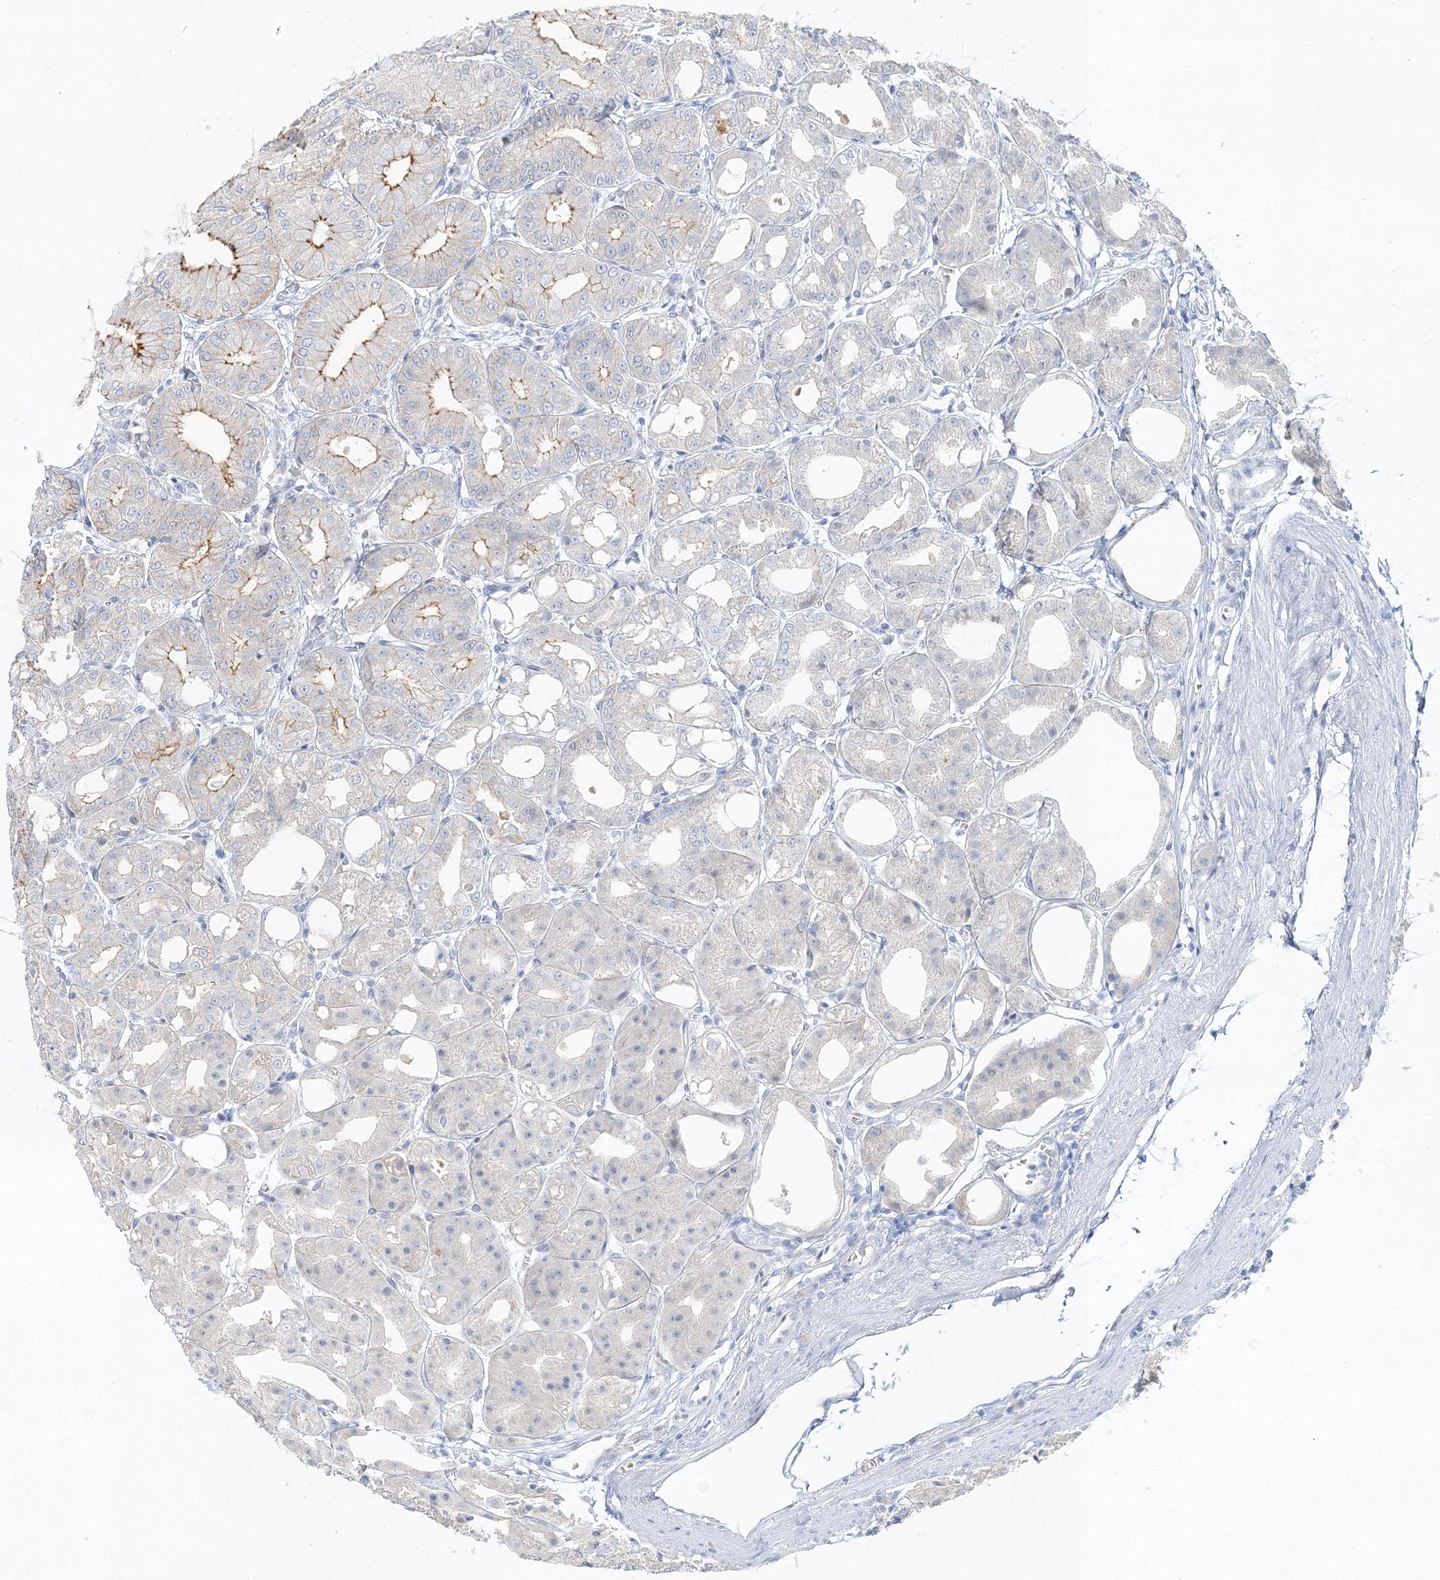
{"staining": {"intensity": "strong", "quantity": "25%-75%", "location": "cytoplasmic/membranous"}, "tissue": "stomach", "cell_type": "Glandular cells", "image_type": "normal", "snomed": [{"axis": "morphology", "description": "Normal tissue, NOS"}, {"axis": "topography", "description": "Stomach, lower"}], "caption": "Approximately 25%-75% of glandular cells in benign human stomach show strong cytoplasmic/membranous protein staining as visualized by brown immunohistochemical staining.", "gene": "VILL", "patient": {"sex": "male", "age": 71}}